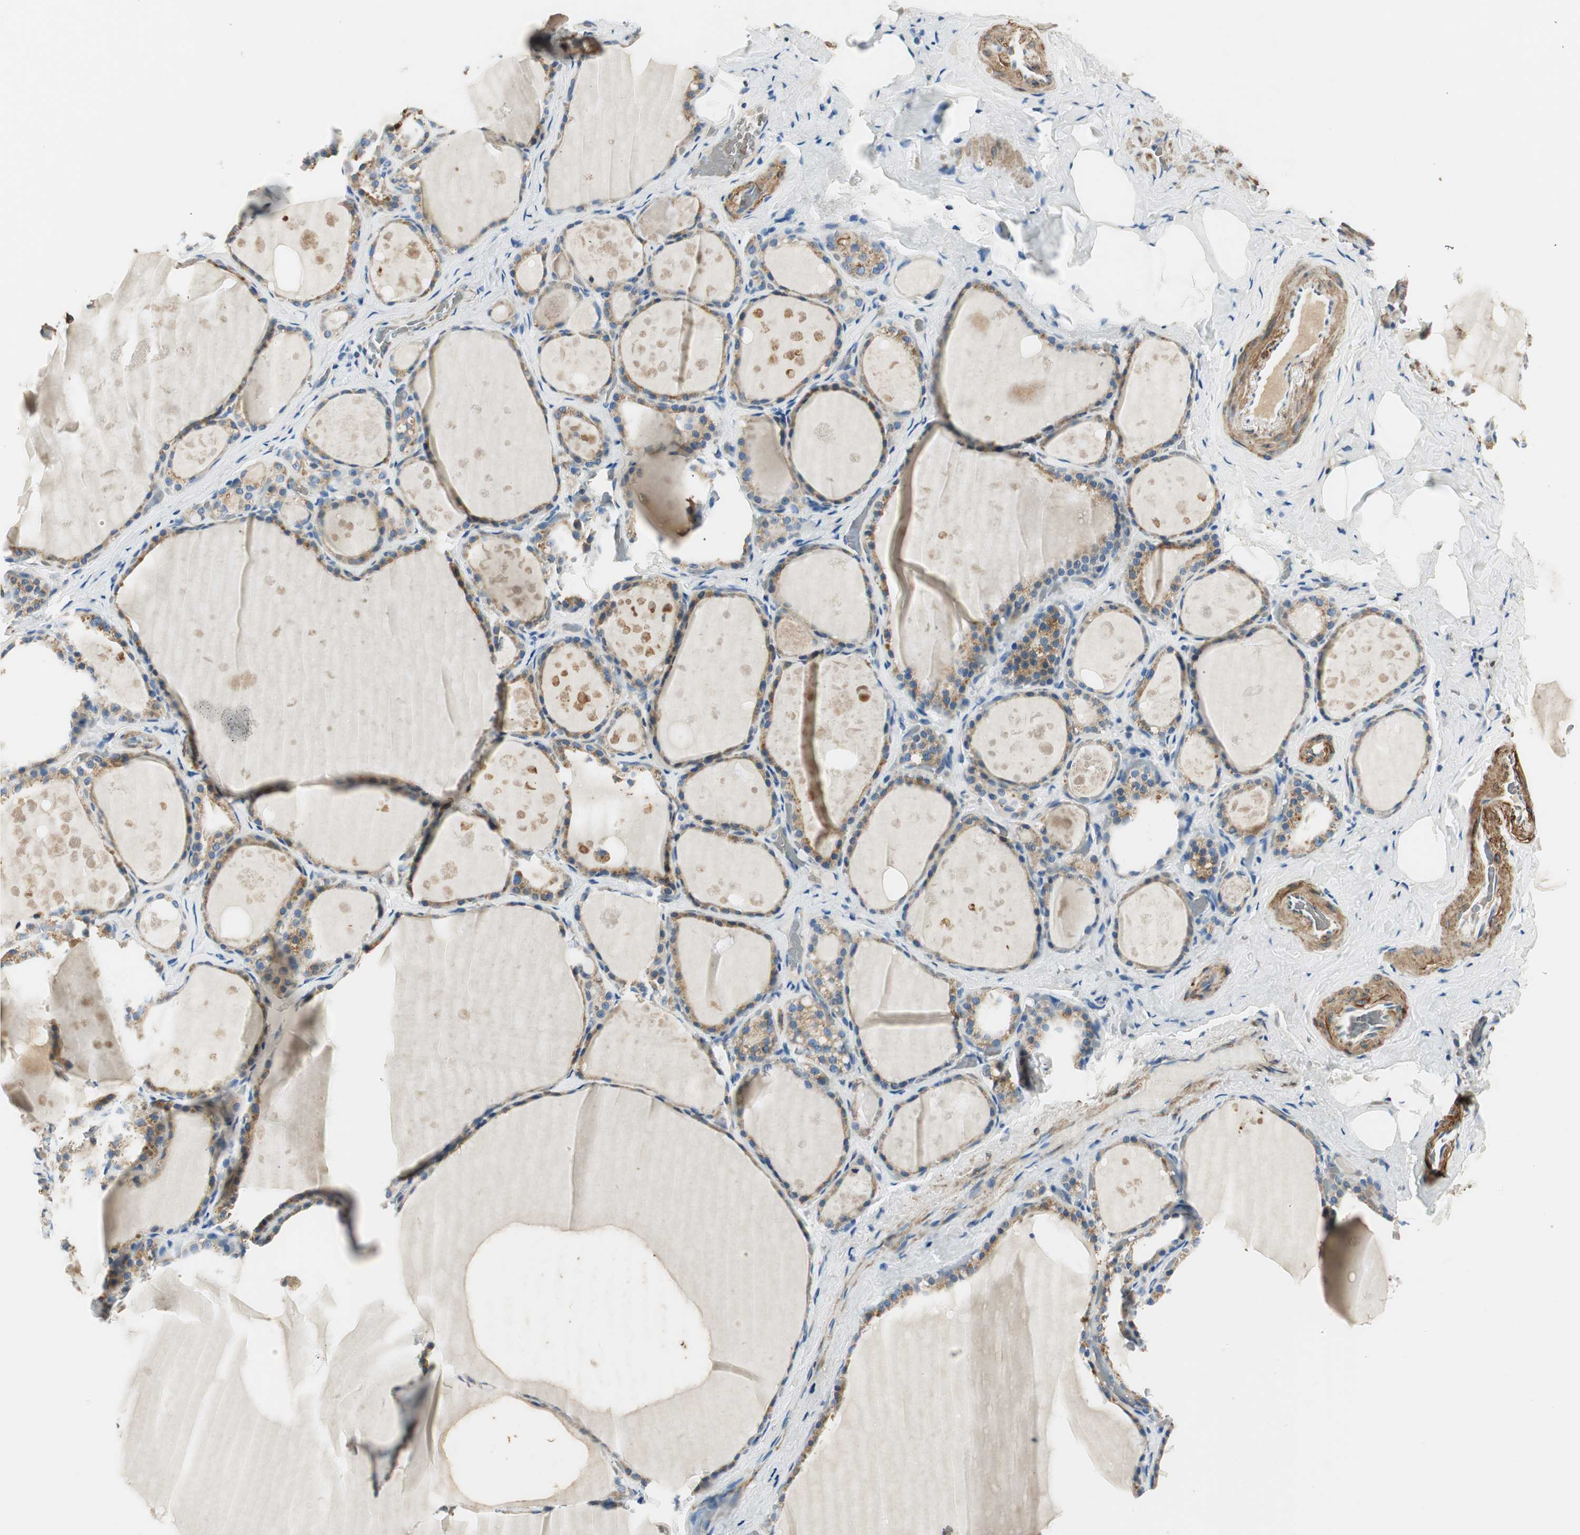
{"staining": {"intensity": "moderate", "quantity": ">75%", "location": "cytoplasmic/membranous"}, "tissue": "thyroid gland", "cell_type": "Glandular cells", "image_type": "normal", "snomed": [{"axis": "morphology", "description": "Normal tissue, NOS"}, {"axis": "topography", "description": "Thyroid gland"}], "caption": "Immunohistochemical staining of benign thyroid gland demonstrates moderate cytoplasmic/membranous protein staining in about >75% of glandular cells. (brown staining indicates protein expression, while blue staining denotes nuclei).", "gene": "RORB", "patient": {"sex": "male", "age": 61}}